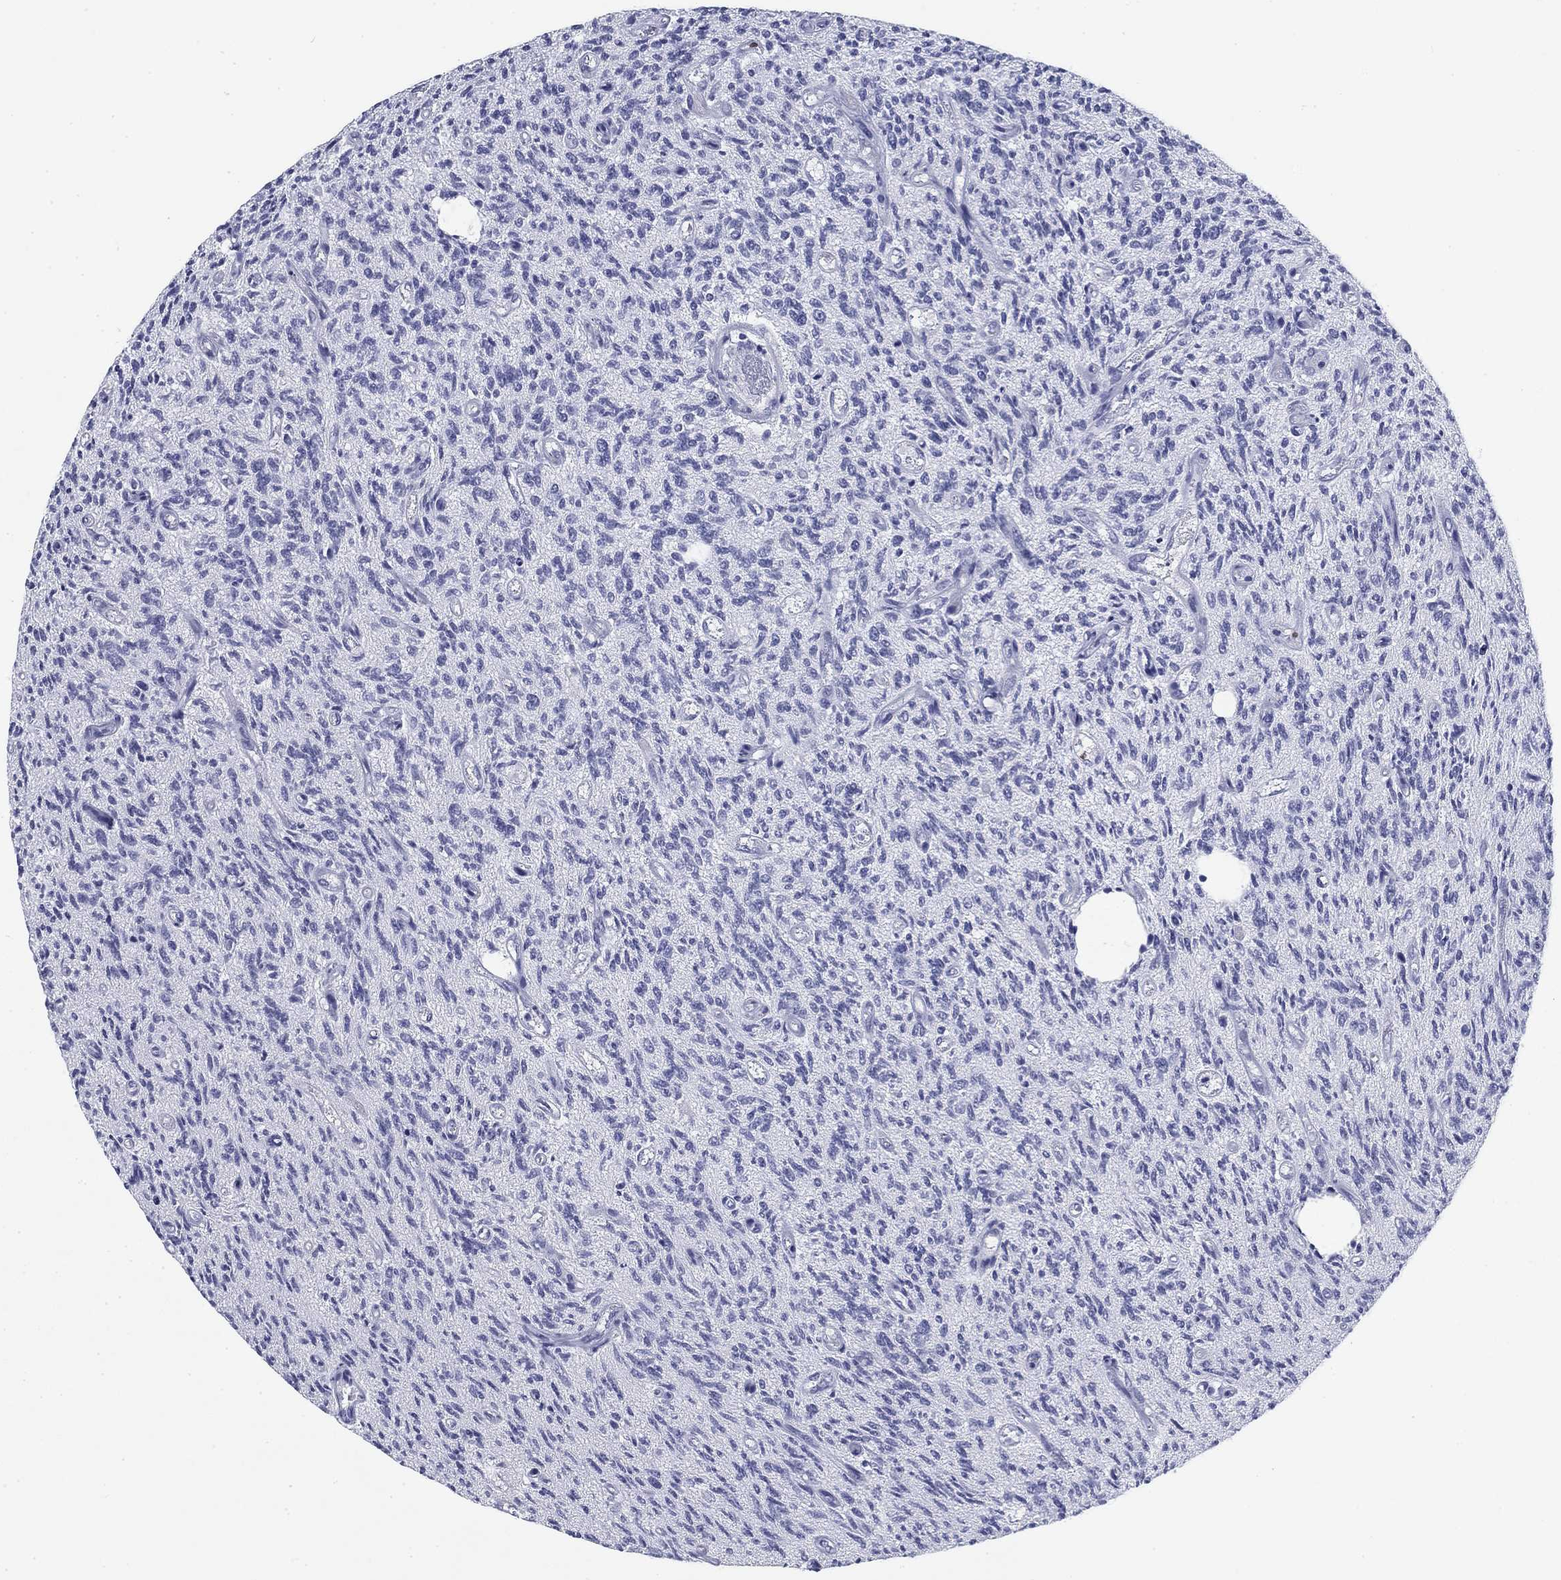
{"staining": {"intensity": "negative", "quantity": "none", "location": "none"}, "tissue": "glioma", "cell_type": "Tumor cells", "image_type": "cancer", "snomed": [{"axis": "morphology", "description": "Glioma, malignant, High grade"}, {"axis": "topography", "description": "Brain"}], "caption": "DAB immunohistochemical staining of glioma demonstrates no significant staining in tumor cells.", "gene": "CD79B", "patient": {"sex": "male", "age": 64}}